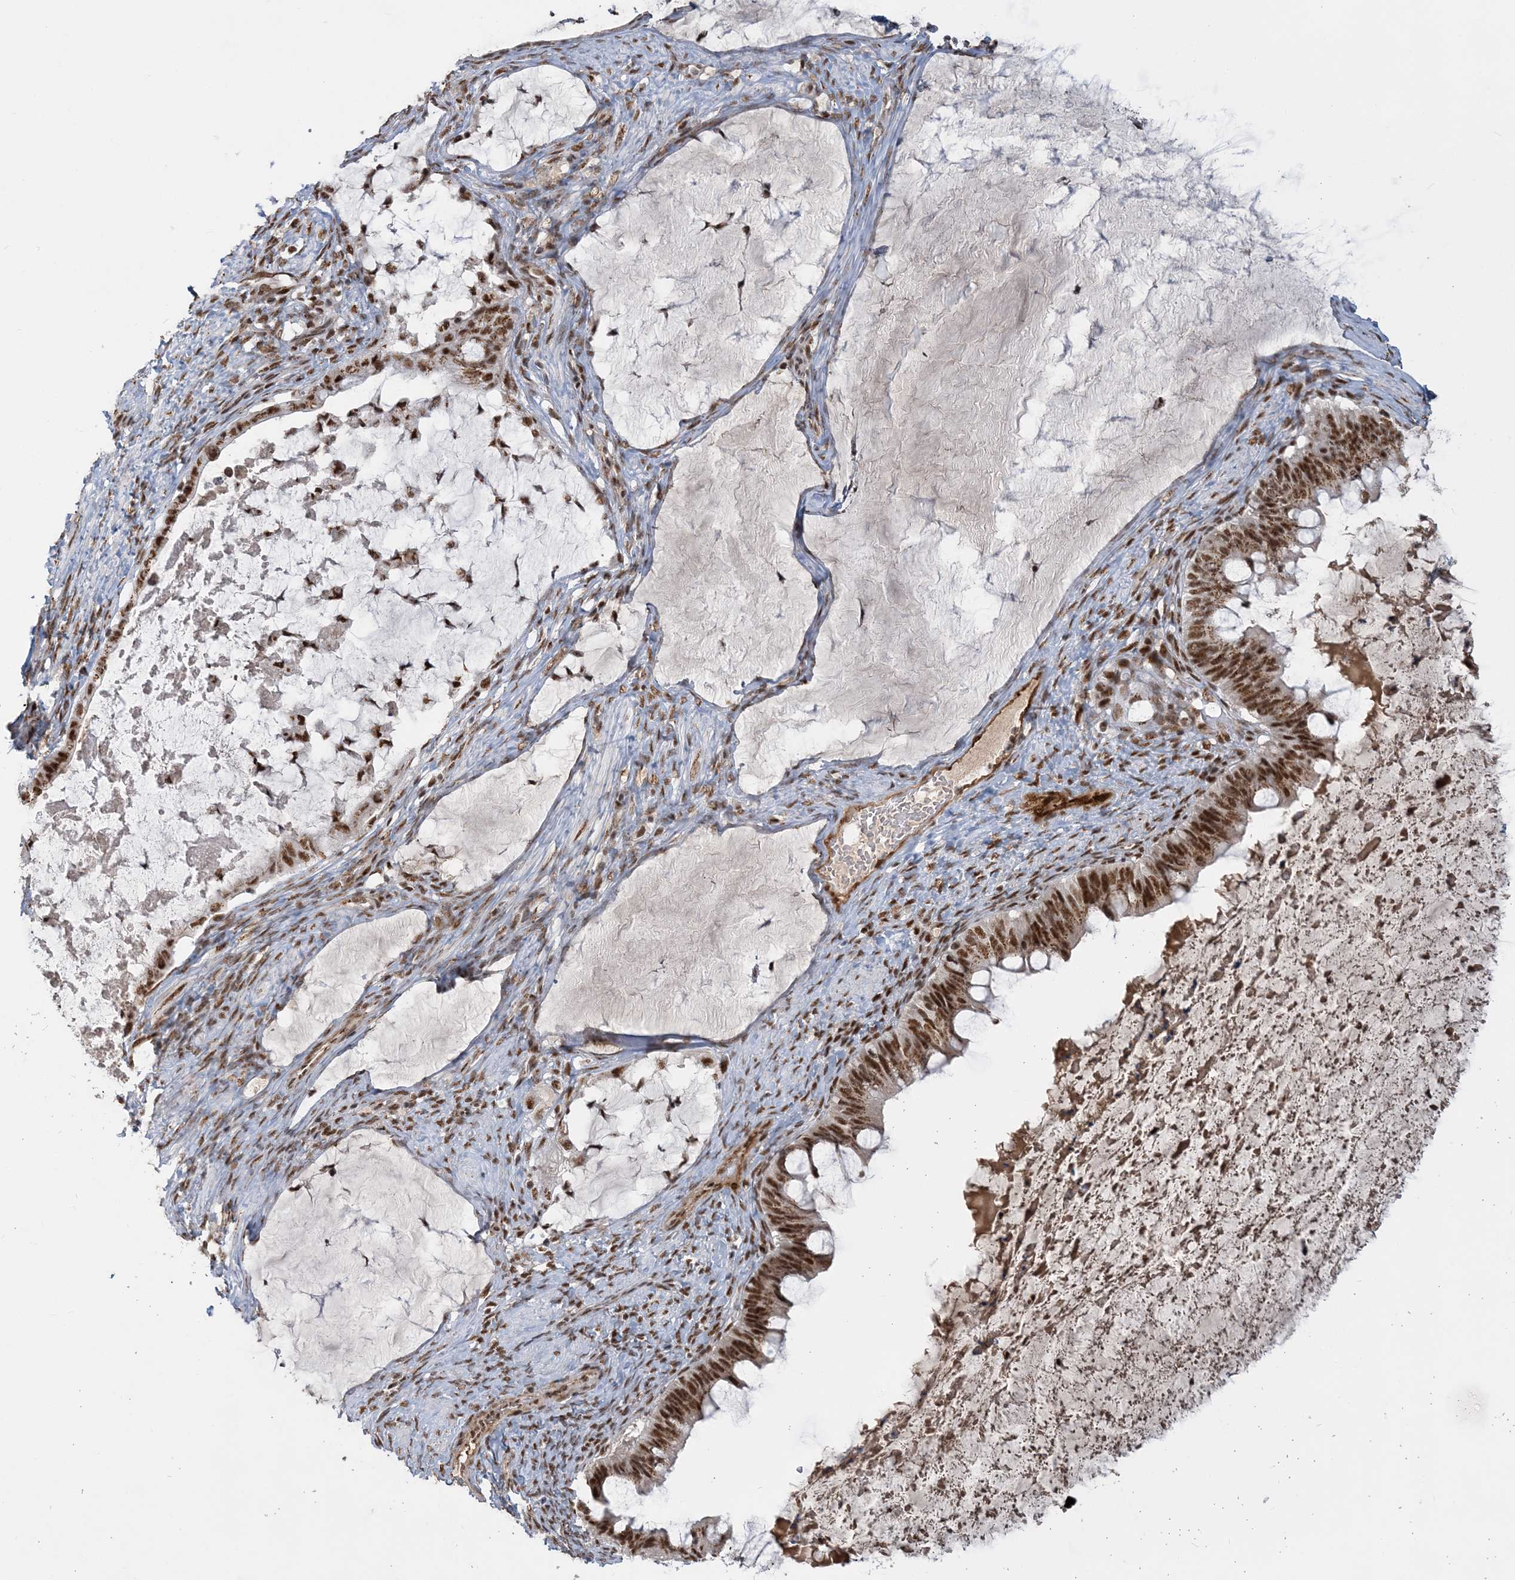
{"staining": {"intensity": "strong", "quantity": ">75%", "location": "cytoplasmic/membranous,nuclear"}, "tissue": "ovarian cancer", "cell_type": "Tumor cells", "image_type": "cancer", "snomed": [{"axis": "morphology", "description": "Cystadenocarcinoma, mucinous, NOS"}, {"axis": "topography", "description": "Ovary"}], "caption": "IHC histopathology image of human ovarian cancer stained for a protein (brown), which shows high levels of strong cytoplasmic/membranous and nuclear positivity in approximately >75% of tumor cells.", "gene": "PLRG1", "patient": {"sex": "female", "age": 61}}